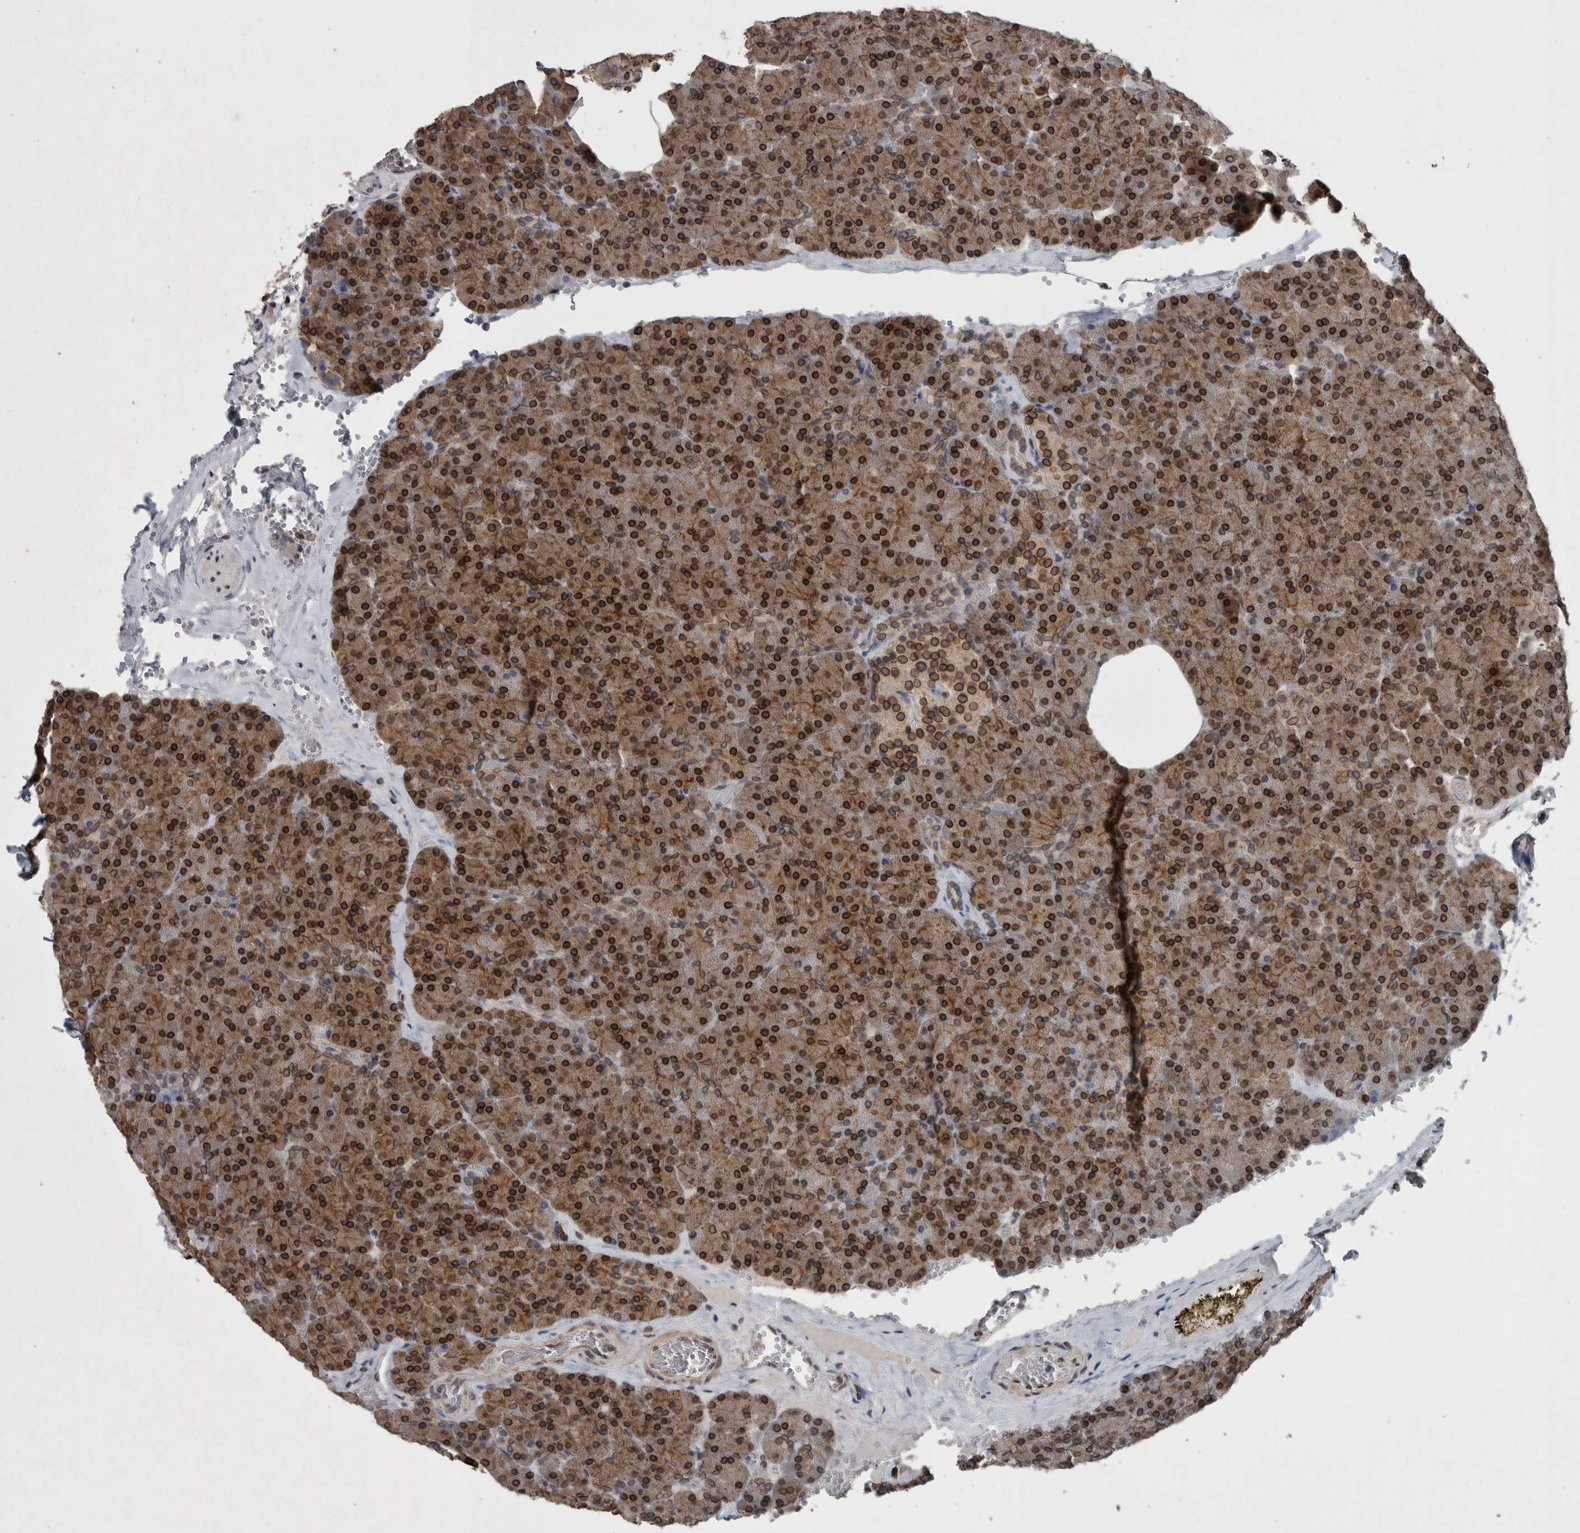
{"staining": {"intensity": "strong", "quantity": ">75%", "location": "cytoplasmic/membranous,nuclear"}, "tissue": "pancreas", "cell_type": "Exocrine glandular cells", "image_type": "normal", "snomed": [{"axis": "morphology", "description": "Normal tissue, NOS"}, {"axis": "morphology", "description": "Carcinoid, malignant, NOS"}, {"axis": "topography", "description": "Pancreas"}], "caption": "Immunohistochemistry (DAB) staining of benign pancreas reveals strong cytoplasmic/membranous,nuclear protein staining in approximately >75% of exocrine glandular cells. Using DAB (brown) and hematoxylin (blue) stains, captured at high magnification using brightfield microscopy.", "gene": "RANBP2", "patient": {"sex": "female", "age": 35}}